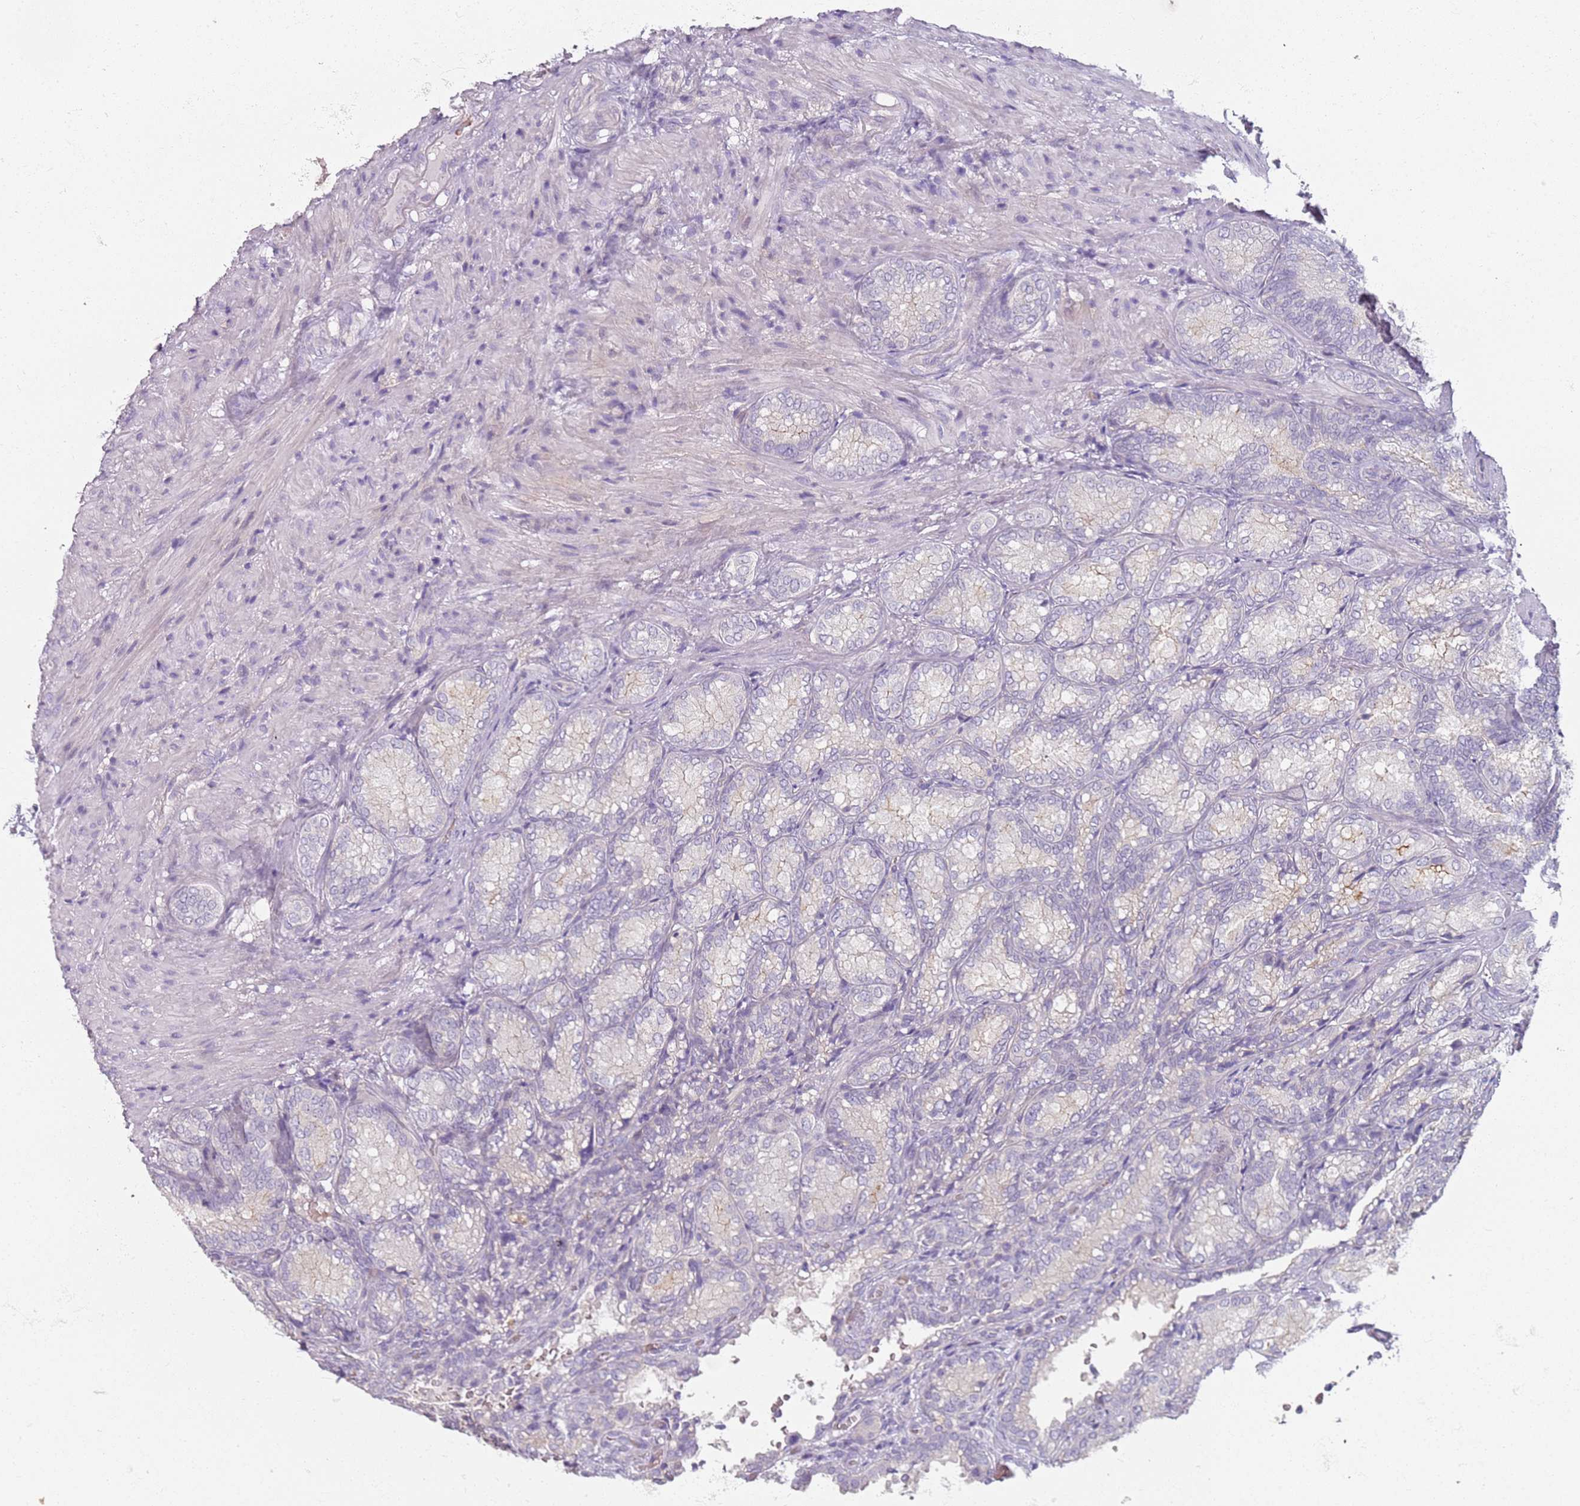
{"staining": {"intensity": "negative", "quantity": "none", "location": "none"}, "tissue": "seminal vesicle", "cell_type": "Glandular cells", "image_type": "normal", "snomed": [{"axis": "morphology", "description": "Normal tissue, NOS"}, {"axis": "topography", "description": "Seminal veicle"}], "caption": "The image shows no staining of glandular cells in normal seminal vesicle.", "gene": "CD40LG", "patient": {"sex": "male", "age": 58}}